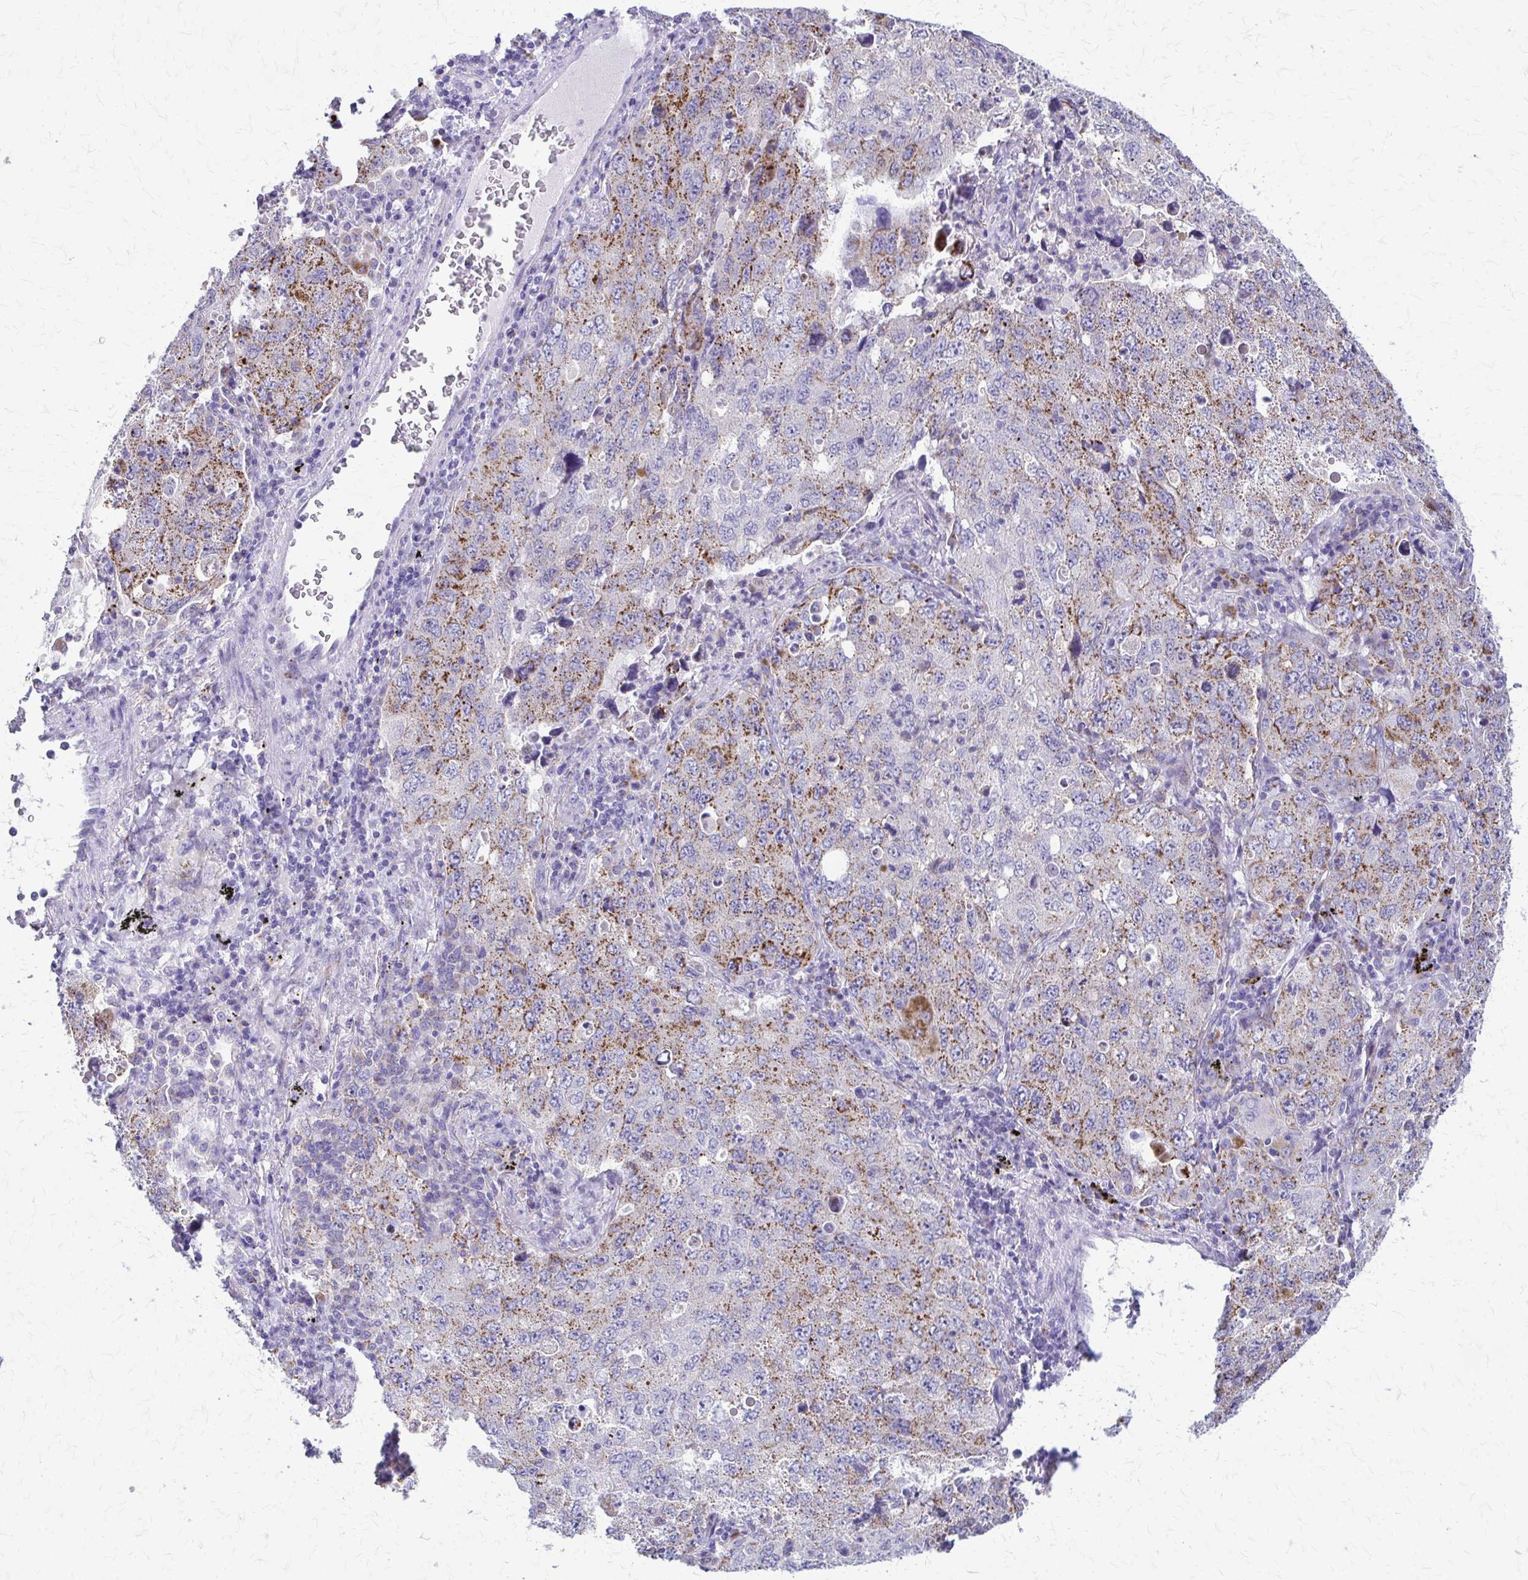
{"staining": {"intensity": "moderate", "quantity": ">75%", "location": "cytoplasmic/membranous"}, "tissue": "lung cancer", "cell_type": "Tumor cells", "image_type": "cancer", "snomed": [{"axis": "morphology", "description": "Adenocarcinoma, NOS"}, {"axis": "topography", "description": "Lung"}], "caption": "A high-resolution micrograph shows IHC staining of lung adenocarcinoma, which reveals moderate cytoplasmic/membranous expression in approximately >75% of tumor cells.", "gene": "SAMD13", "patient": {"sex": "female", "age": 57}}